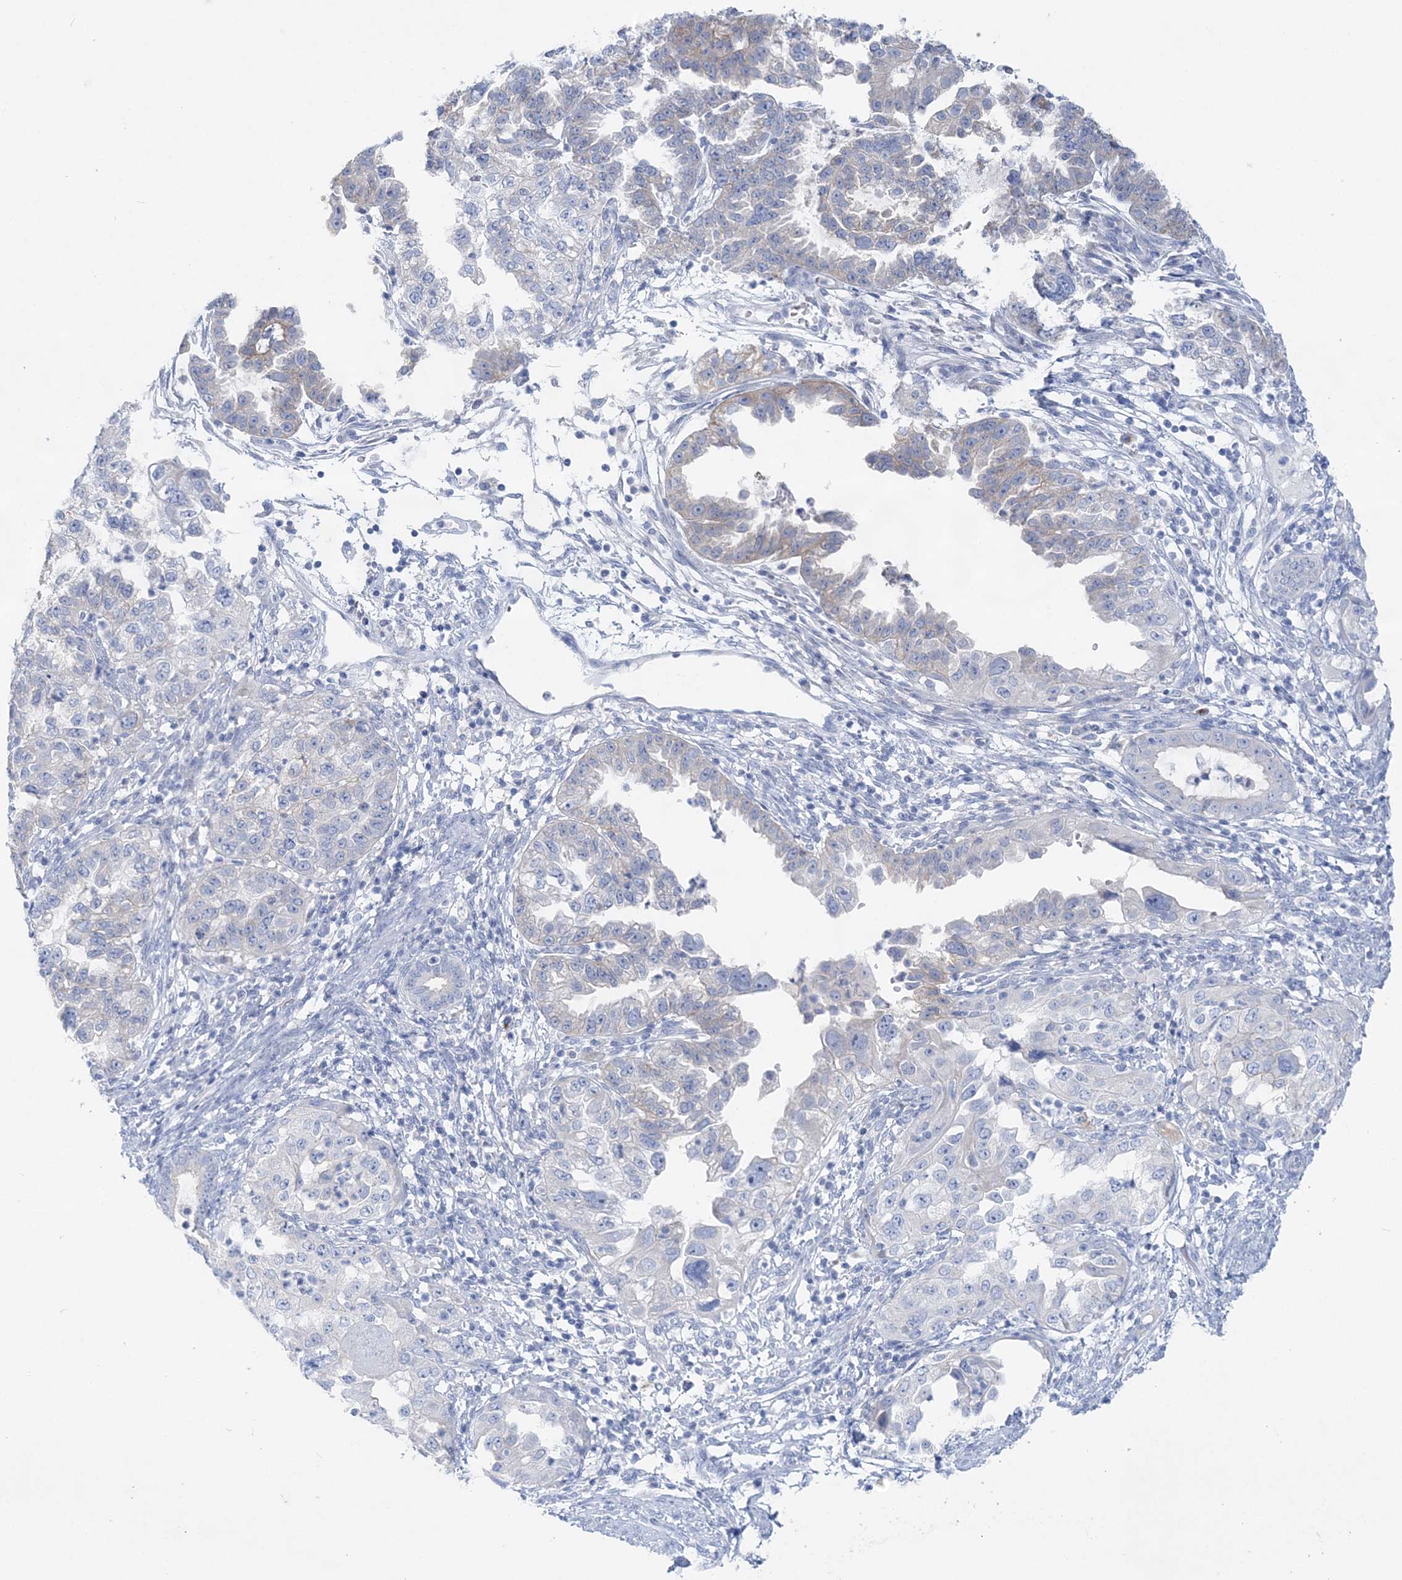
{"staining": {"intensity": "negative", "quantity": "none", "location": "none"}, "tissue": "endometrial cancer", "cell_type": "Tumor cells", "image_type": "cancer", "snomed": [{"axis": "morphology", "description": "Adenocarcinoma, NOS"}, {"axis": "topography", "description": "Endometrium"}], "caption": "The image displays no staining of tumor cells in endometrial cancer.", "gene": "SLC5A6", "patient": {"sex": "female", "age": 85}}